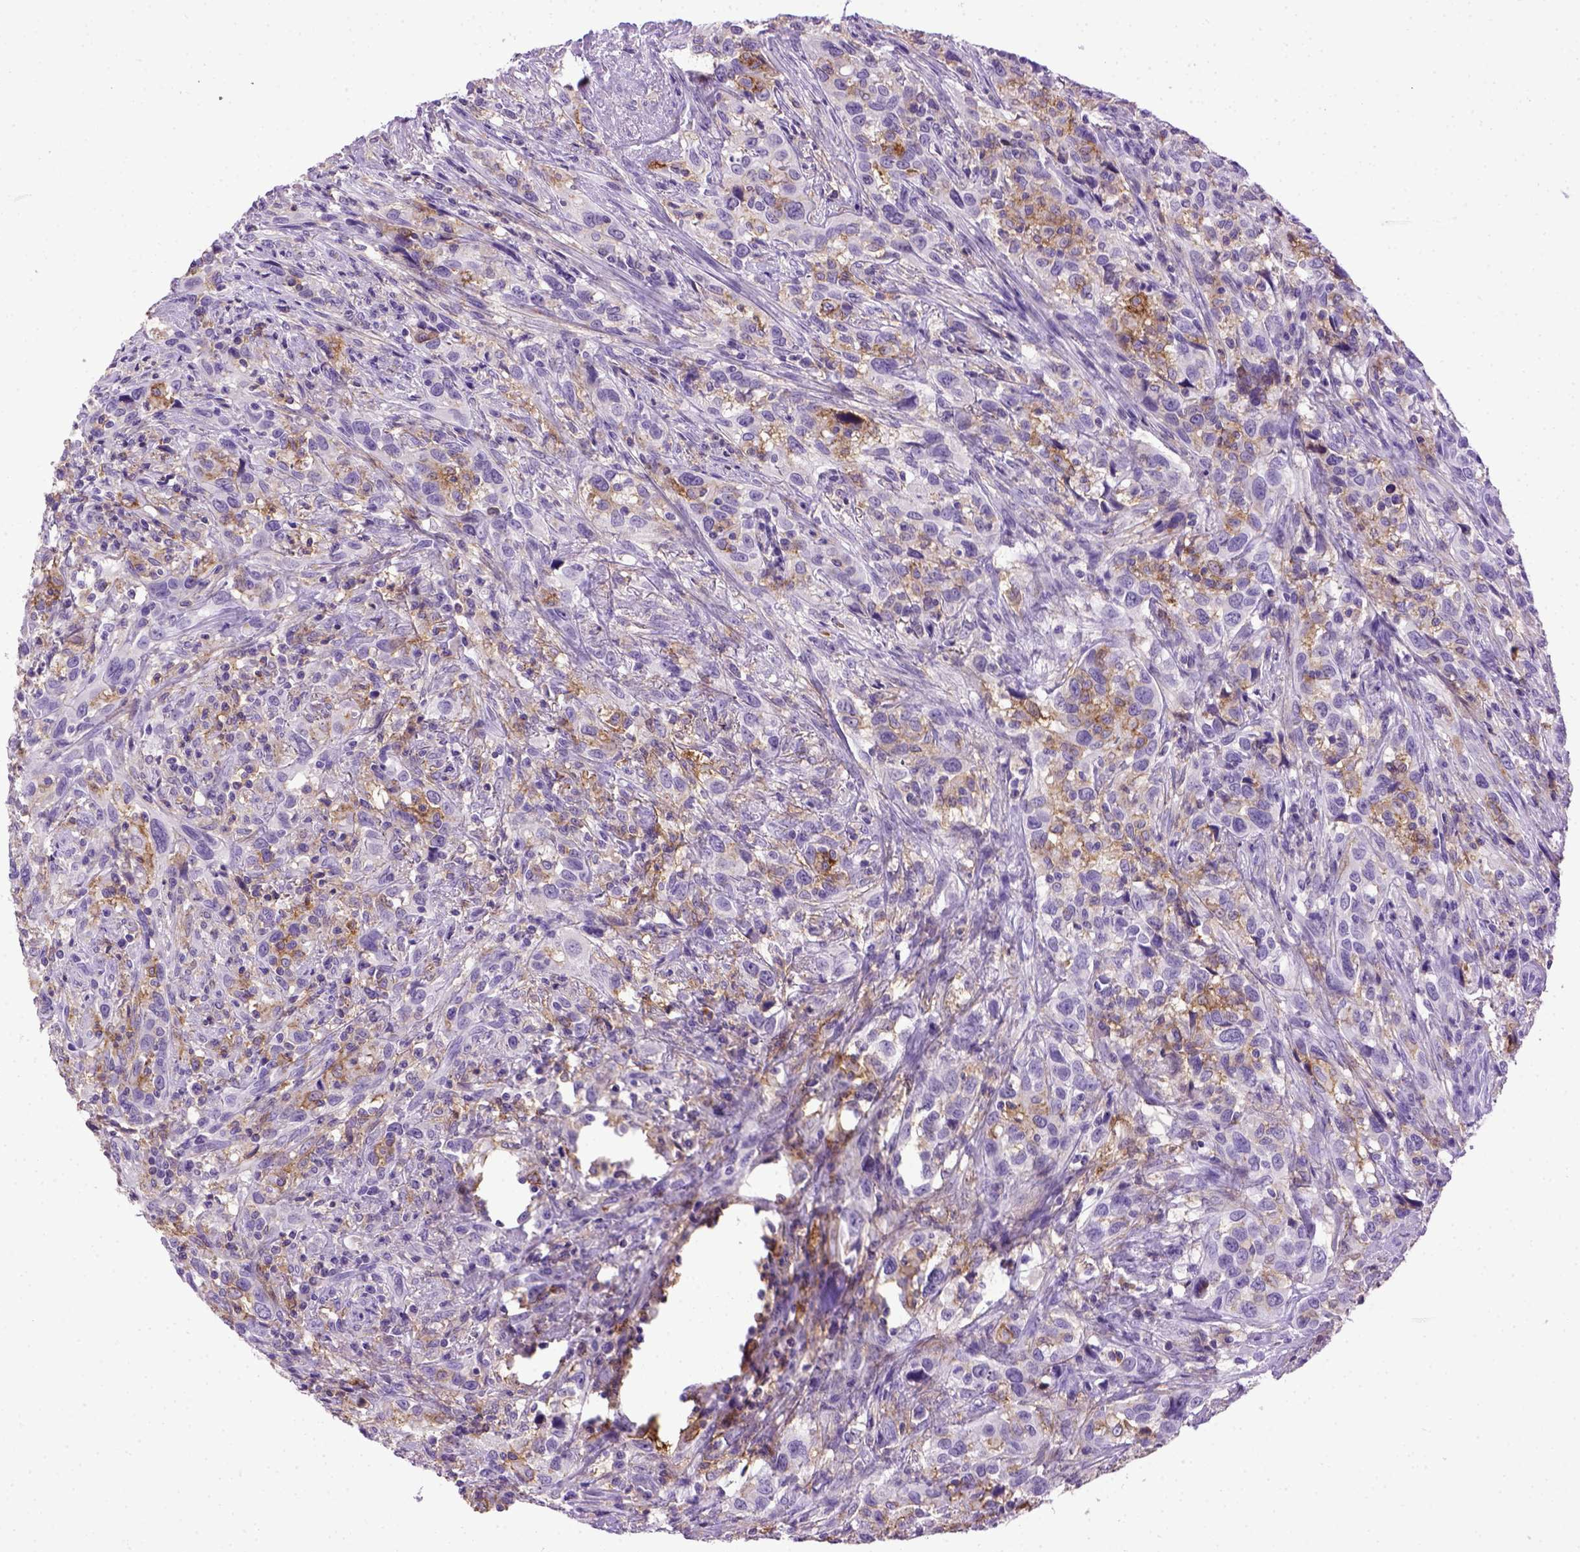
{"staining": {"intensity": "negative", "quantity": "none", "location": "none"}, "tissue": "urothelial cancer", "cell_type": "Tumor cells", "image_type": "cancer", "snomed": [{"axis": "morphology", "description": "Urothelial carcinoma, NOS"}, {"axis": "morphology", "description": "Urothelial carcinoma, High grade"}, {"axis": "topography", "description": "Urinary bladder"}], "caption": "Human transitional cell carcinoma stained for a protein using immunohistochemistry (IHC) demonstrates no expression in tumor cells.", "gene": "ITGAX", "patient": {"sex": "female", "age": 64}}